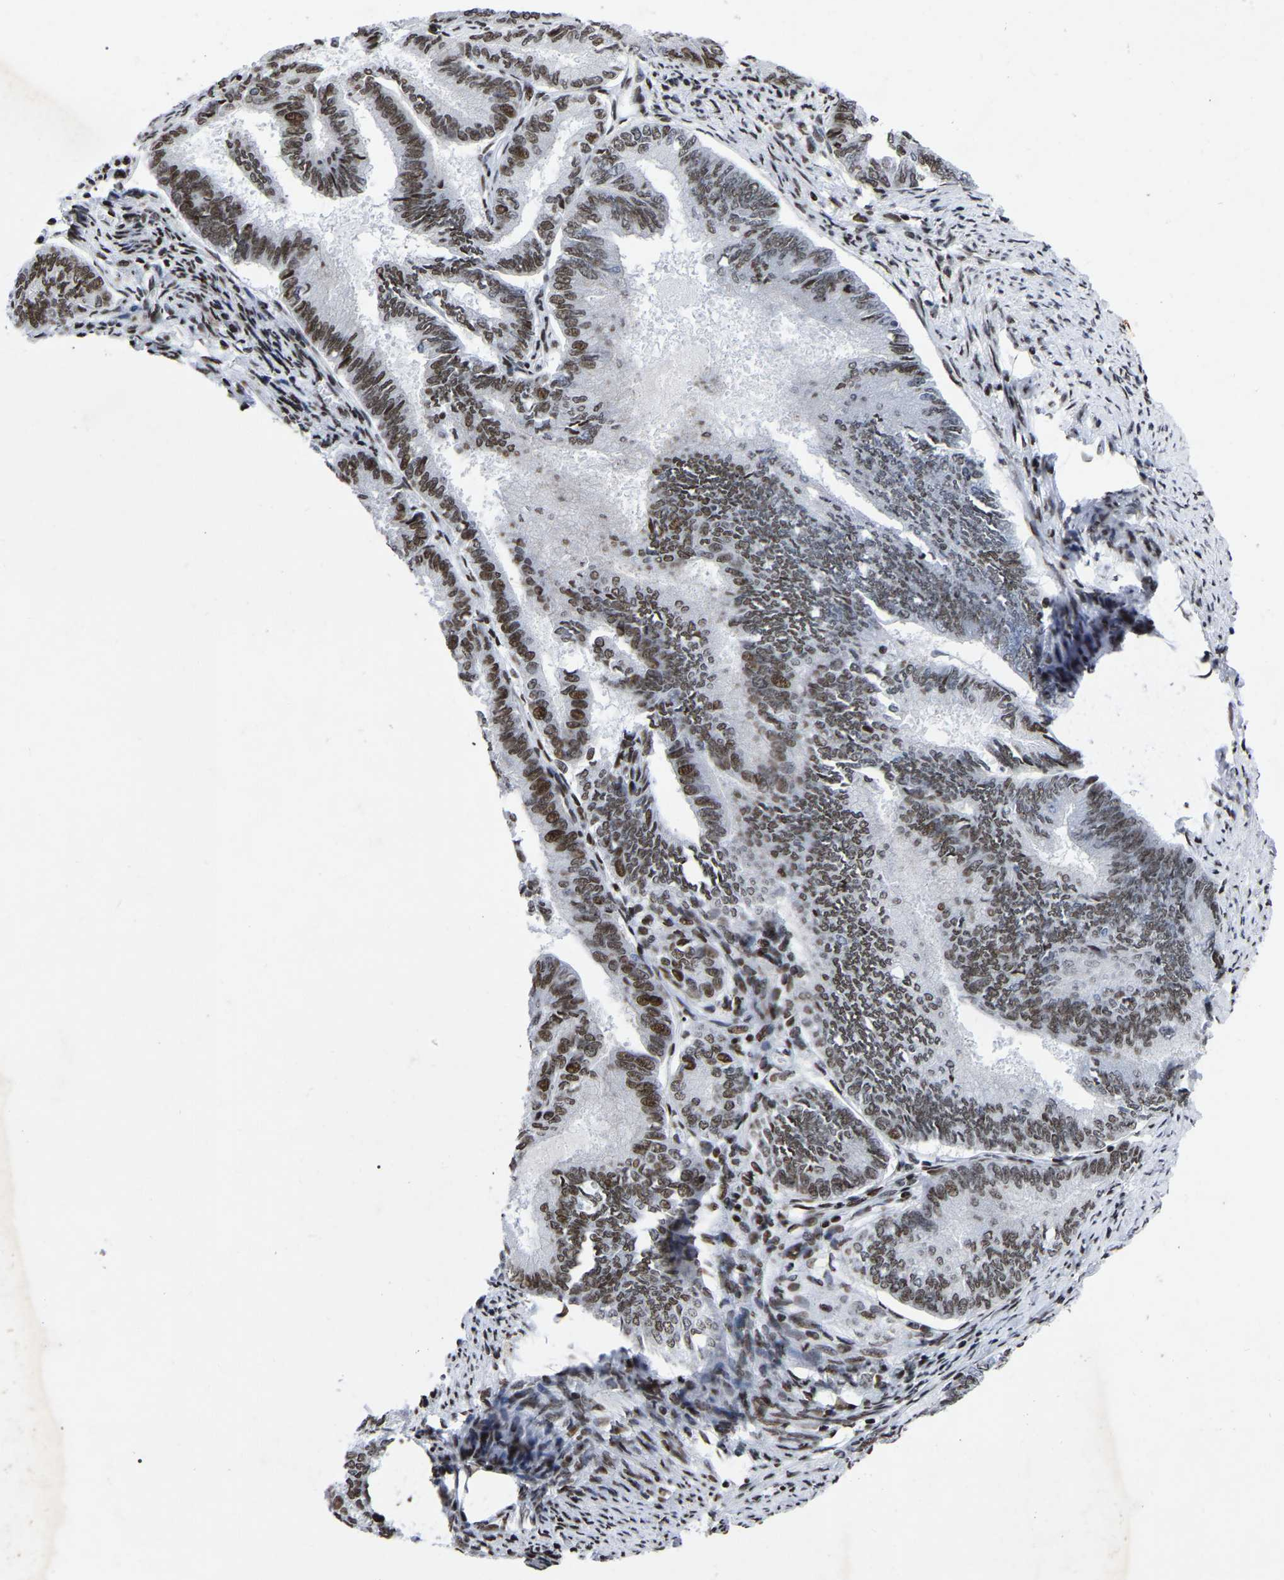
{"staining": {"intensity": "moderate", "quantity": ">75%", "location": "nuclear"}, "tissue": "endometrial cancer", "cell_type": "Tumor cells", "image_type": "cancer", "snomed": [{"axis": "morphology", "description": "Adenocarcinoma, NOS"}, {"axis": "topography", "description": "Endometrium"}], "caption": "The immunohistochemical stain shows moderate nuclear staining in tumor cells of endometrial adenocarcinoma tissue.", "gene": "PRCC", "patient": {"sex": "female", "age": 86}}